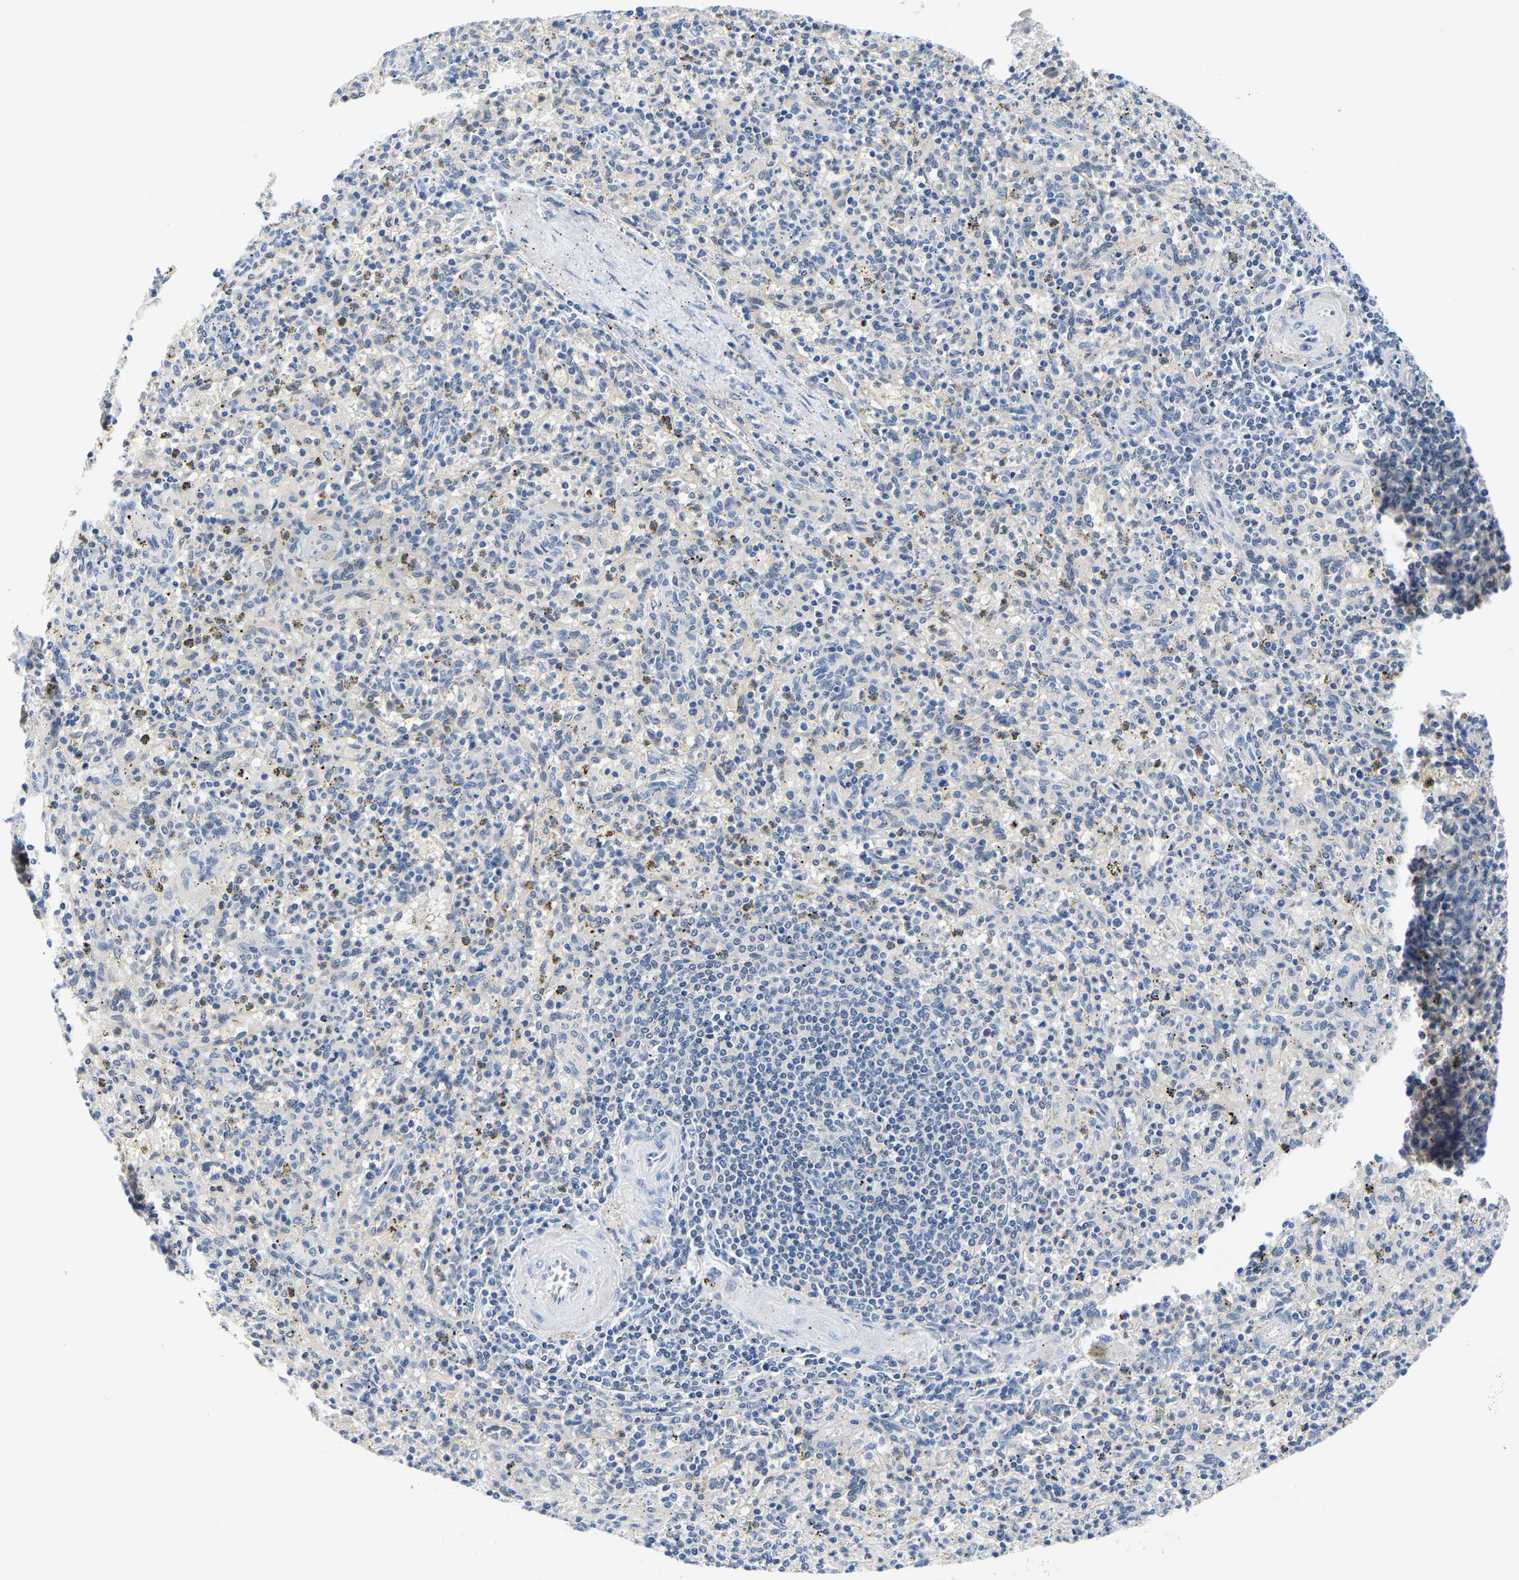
{"staining": {"intensity": "weak", "quantity": "<25%", "location": "cytoplasmic/membranous"}, "tissue": "spleen", "cell_type": "Cells in red pulp", "image_type": "normal", "snomed": [{"axis": "morphology", "description": "Normal tissue, NOS"}, {"axis": "topography", "description": "Spleen"}], "caption": "A high-resolution image shows immunohistochemistry (IHC) staining of unremarkable spleen, which reveals no significant positivity in cells in red pulp.", "gene": "UCHL3", "patient": {"sex": "male", "age": 72}}